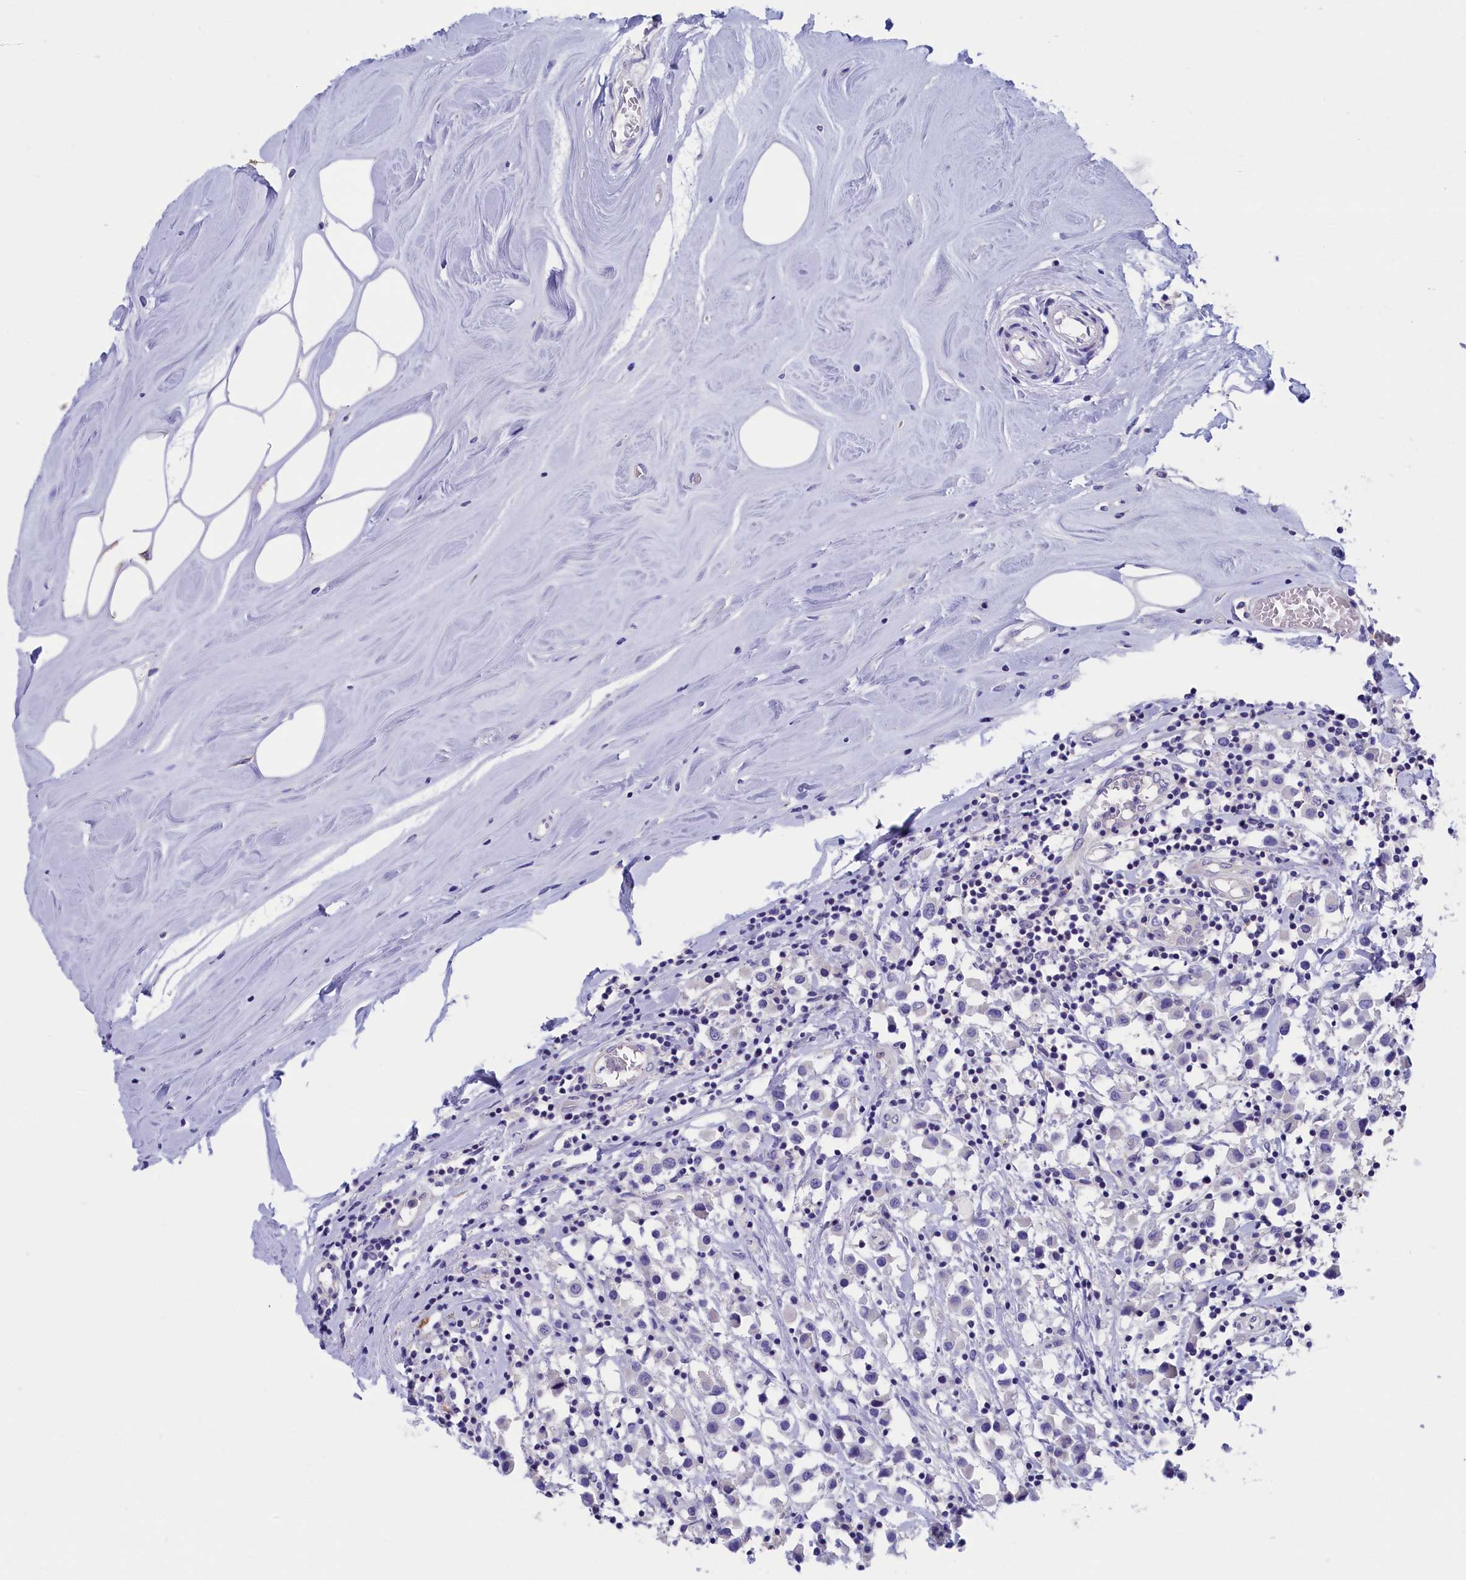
{"staining": {"intensity": "negative", "quantity": "none", "location": "none"}, "tissue": "breast cancer", "cell_type": "Tumor cells", "image_type": "cancer", "snomed": [{"axis": "morphology", "description": "Duct carcinoma"}, {"axis": "topography", "description": "Breast"}], "caption": "IHC of human breast cancer (infiltrating ductal carcinoma) shows no staining in tumor cells. (DAB IHC with hematoxylin counter stain).", "gene": "VPS35L", "patient": {"sex": "female", "age": 61}}